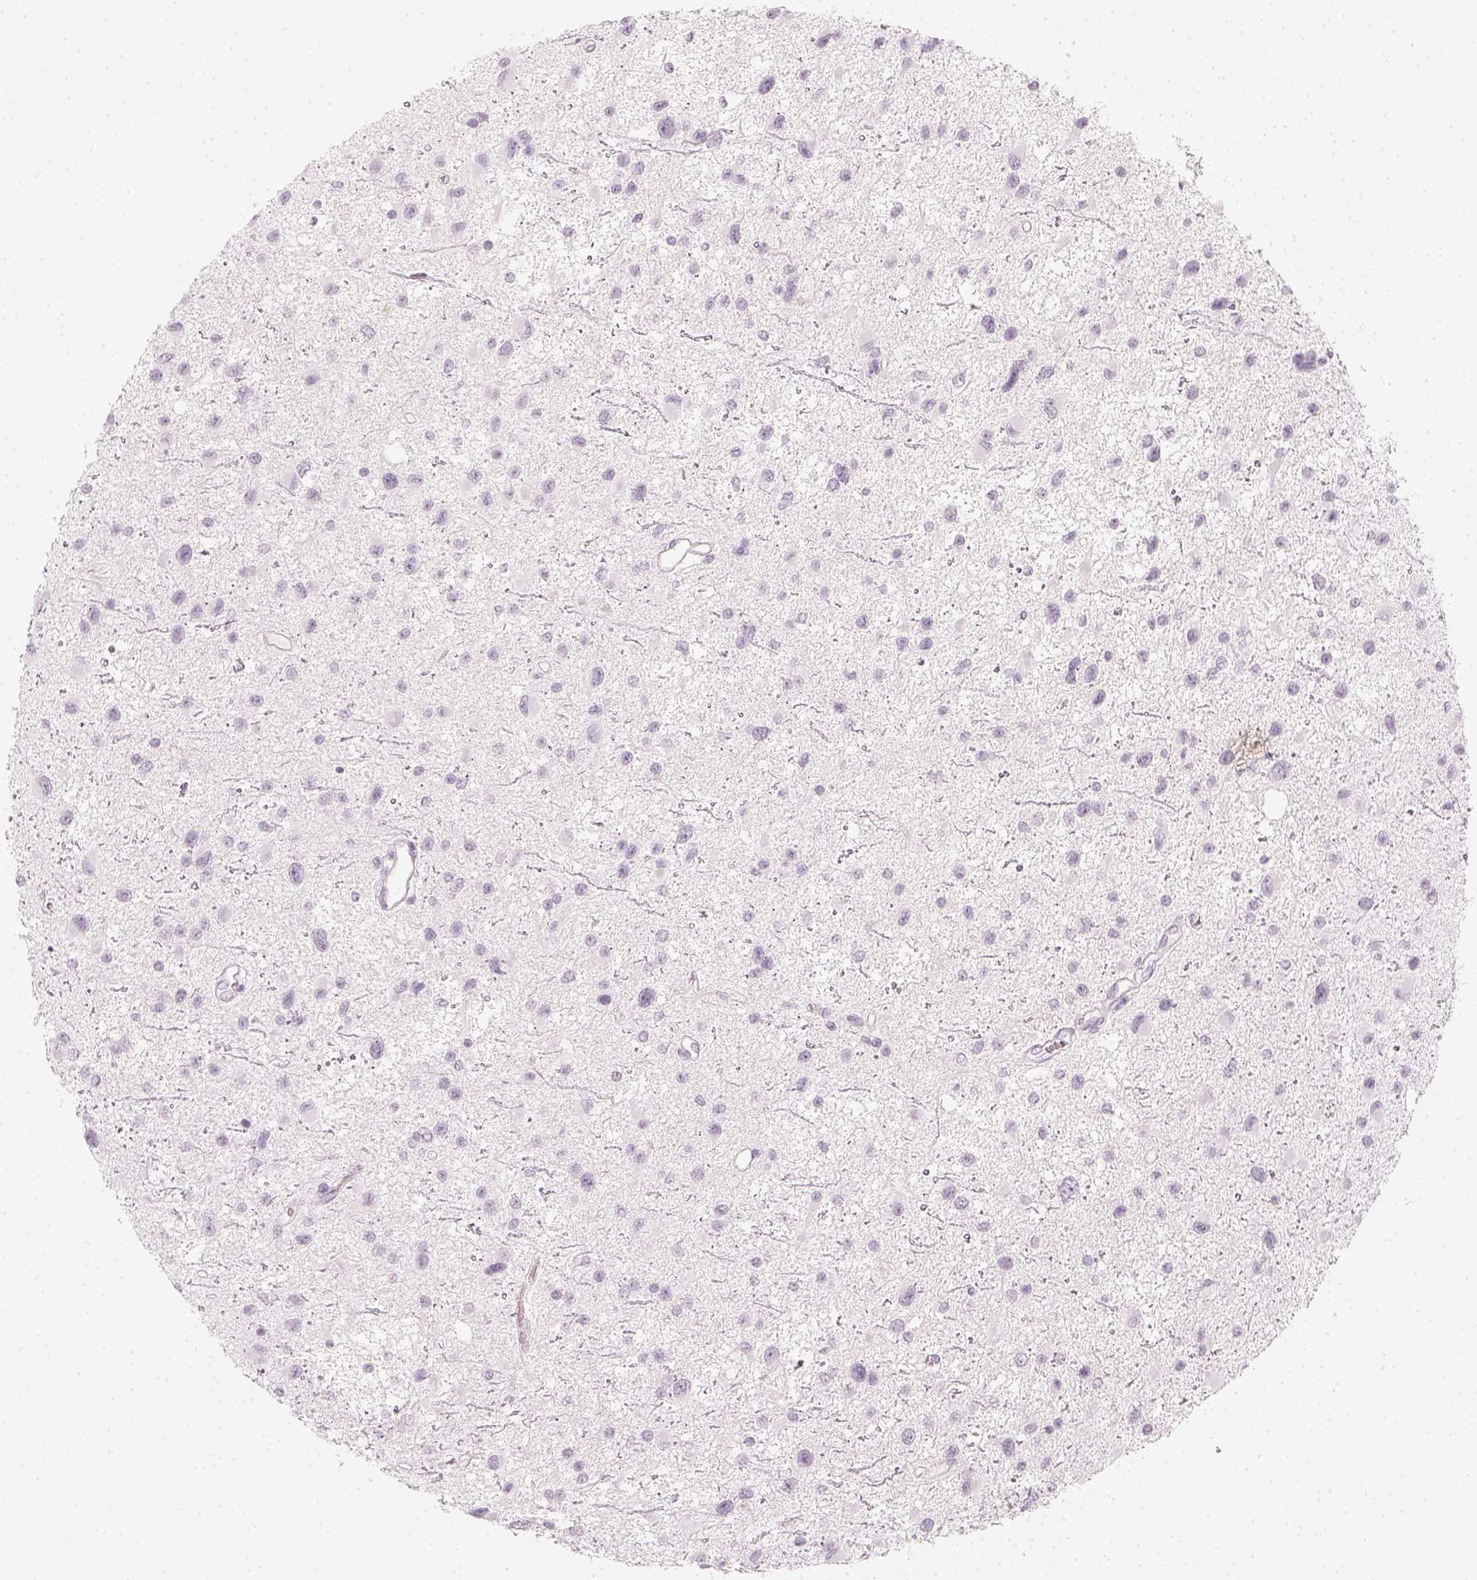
{"staining": {"intensity": "negative", "quantity": "none", "location": "none"}, "tissue": "glioma", "cell_type": "Tumor cells", "image_type": "cancer", "snomed": [{"axis": "morphology", "description": "Glioma, malignant, Low grade"}, {"axis": "topography", "description": "Brain"}], "caption": "IHC histopathology image of human low-grade glioma (malignant) stained for a protein (brown), which reveals no staining in tumor cells.", "gene": "KRT25", "patient": {"sex": "female", "age": 32}}